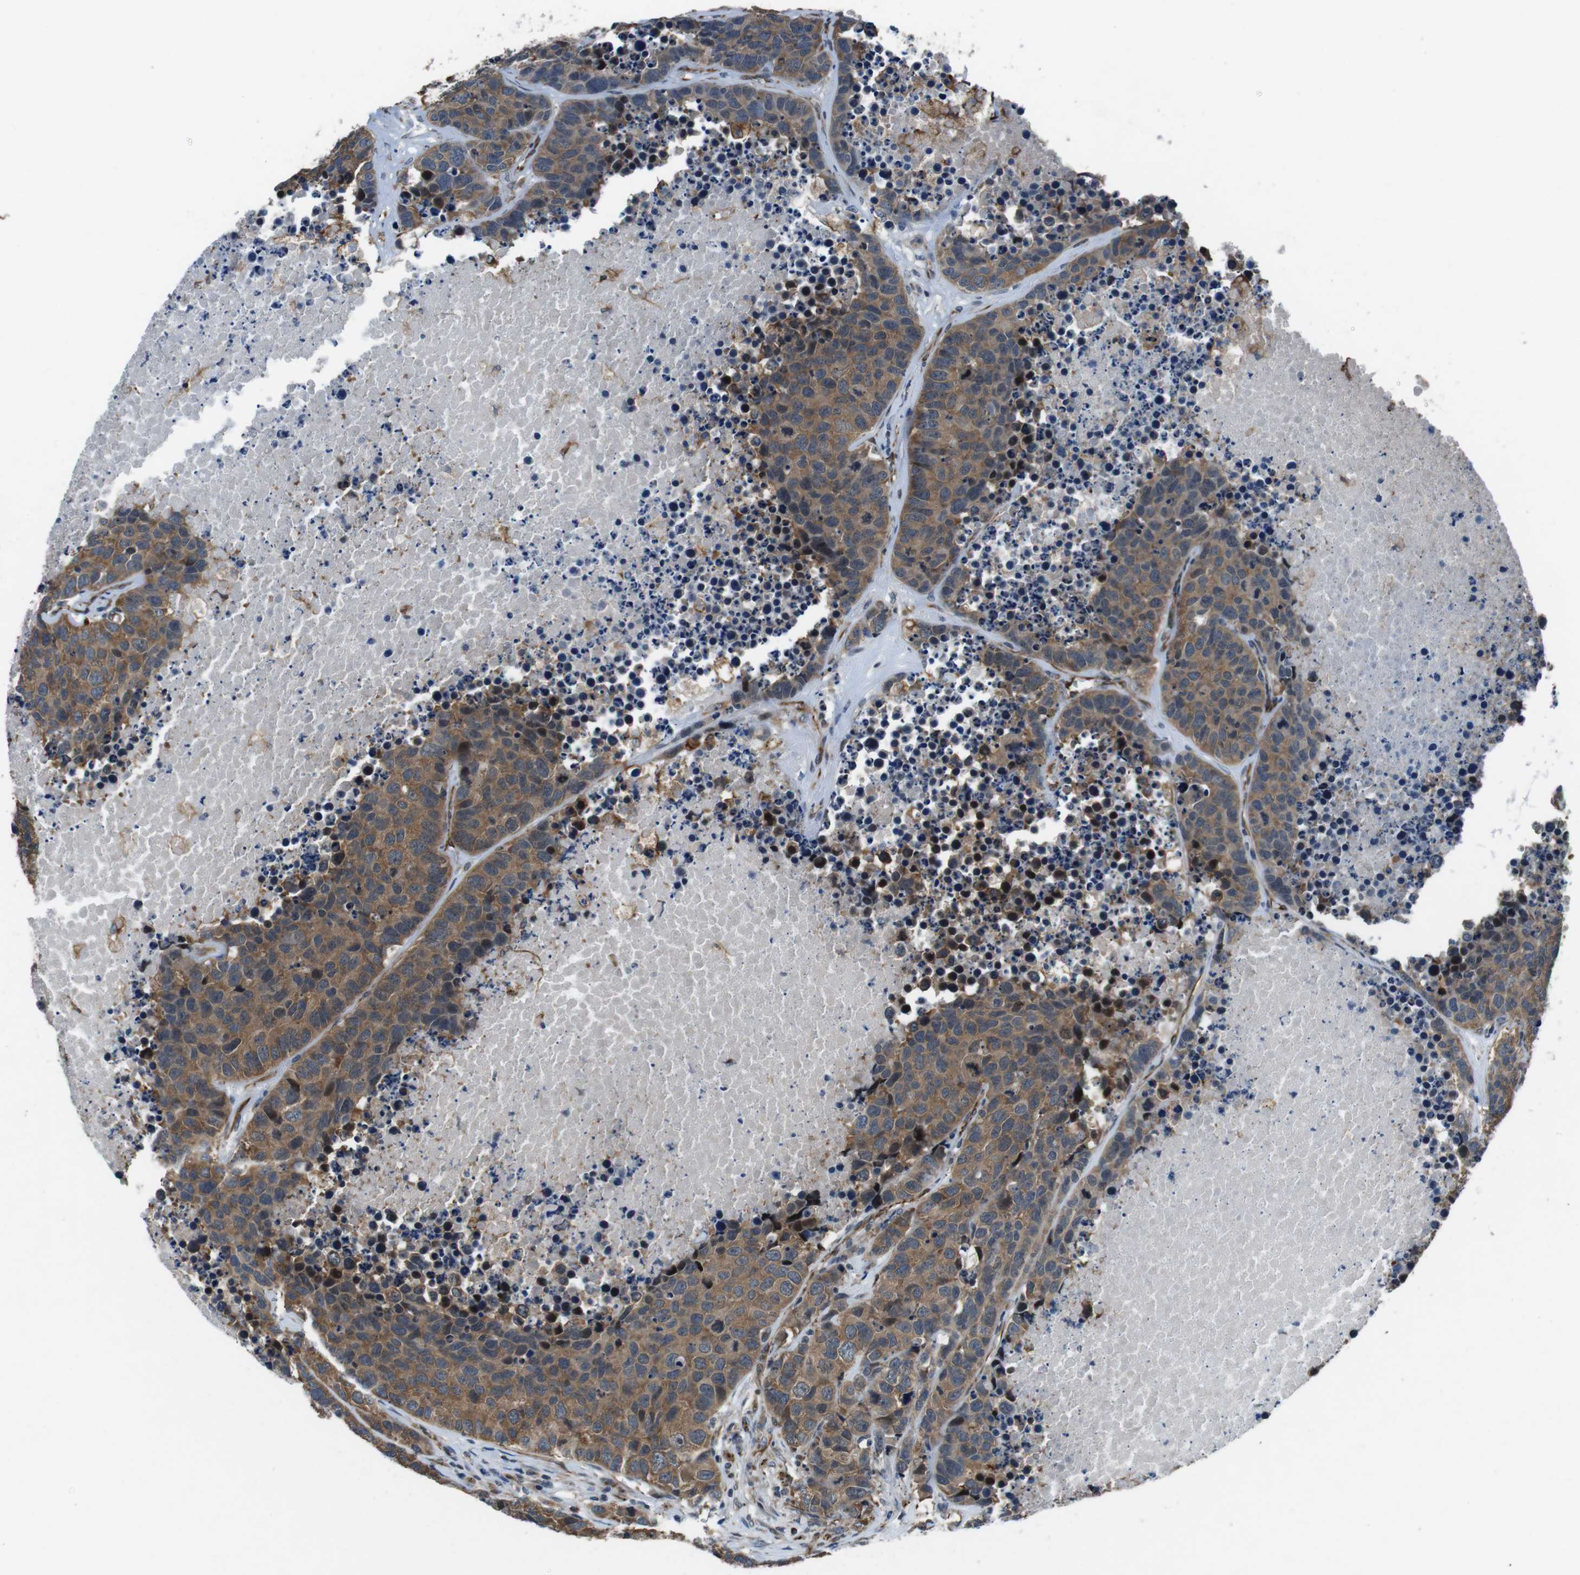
{"staining": {"intensity": "moderate", "quantity": ">75%", "location": "cytoplasmic/membranous"}, "tissue": "carcinoid", "cell_type": "Tumor cells", "image_type": "cancer", "snomed": [{"axis": "morphology", "description": "Carcinoid, malignant, NOS"}, {"axis": "topography", "description": "Lung"}], "caption": "The immunohistochemical stain labels moderate cytoplasmic/membranous positivity in tumor cells of carcinoid tissue.", "gene": "LRRC49", "patient": {"sex": "male", "age": 60}}